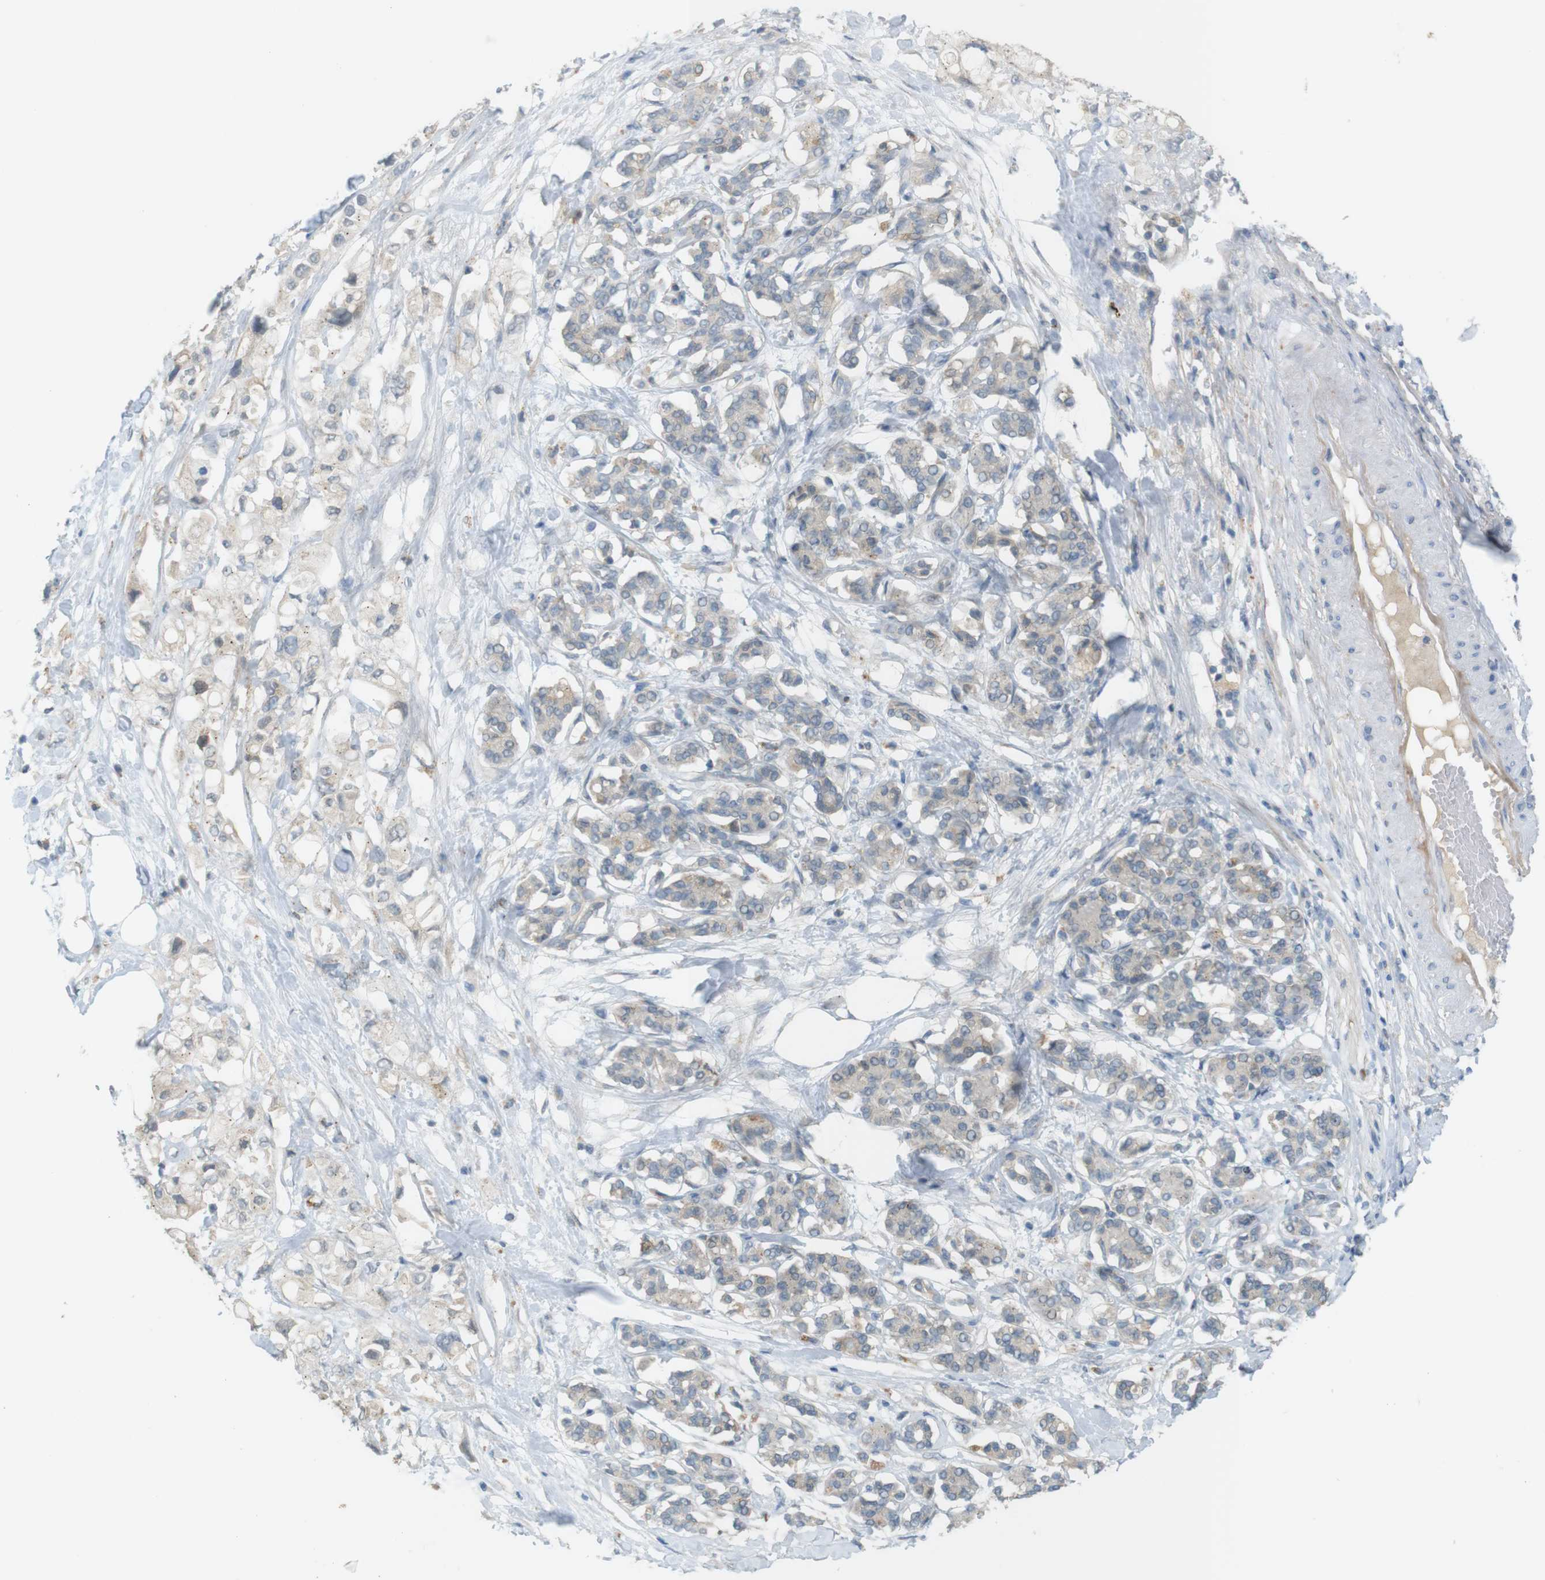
{"staining": {"intensity": "negative", "quantity": "none", "location": "none"}, "tissue": "pancreatic cancer", "cell_type": "Tumor cells", "image_type": "cancer", "snomed": [{"axis": "morphology", "description": "Adenocarcinoma, NOS"}, {"axis": "topography", "description": "Pancreas"}], "caption": "Pancreatic cancer (adenocarcinoma) was stained to show a protein in brown. There is no significant expression in tumor cells. (DAB IHC with hematoxylin counter stain).", "gene": "UGT8", "patient": {"sex": "female", "age": 56}}